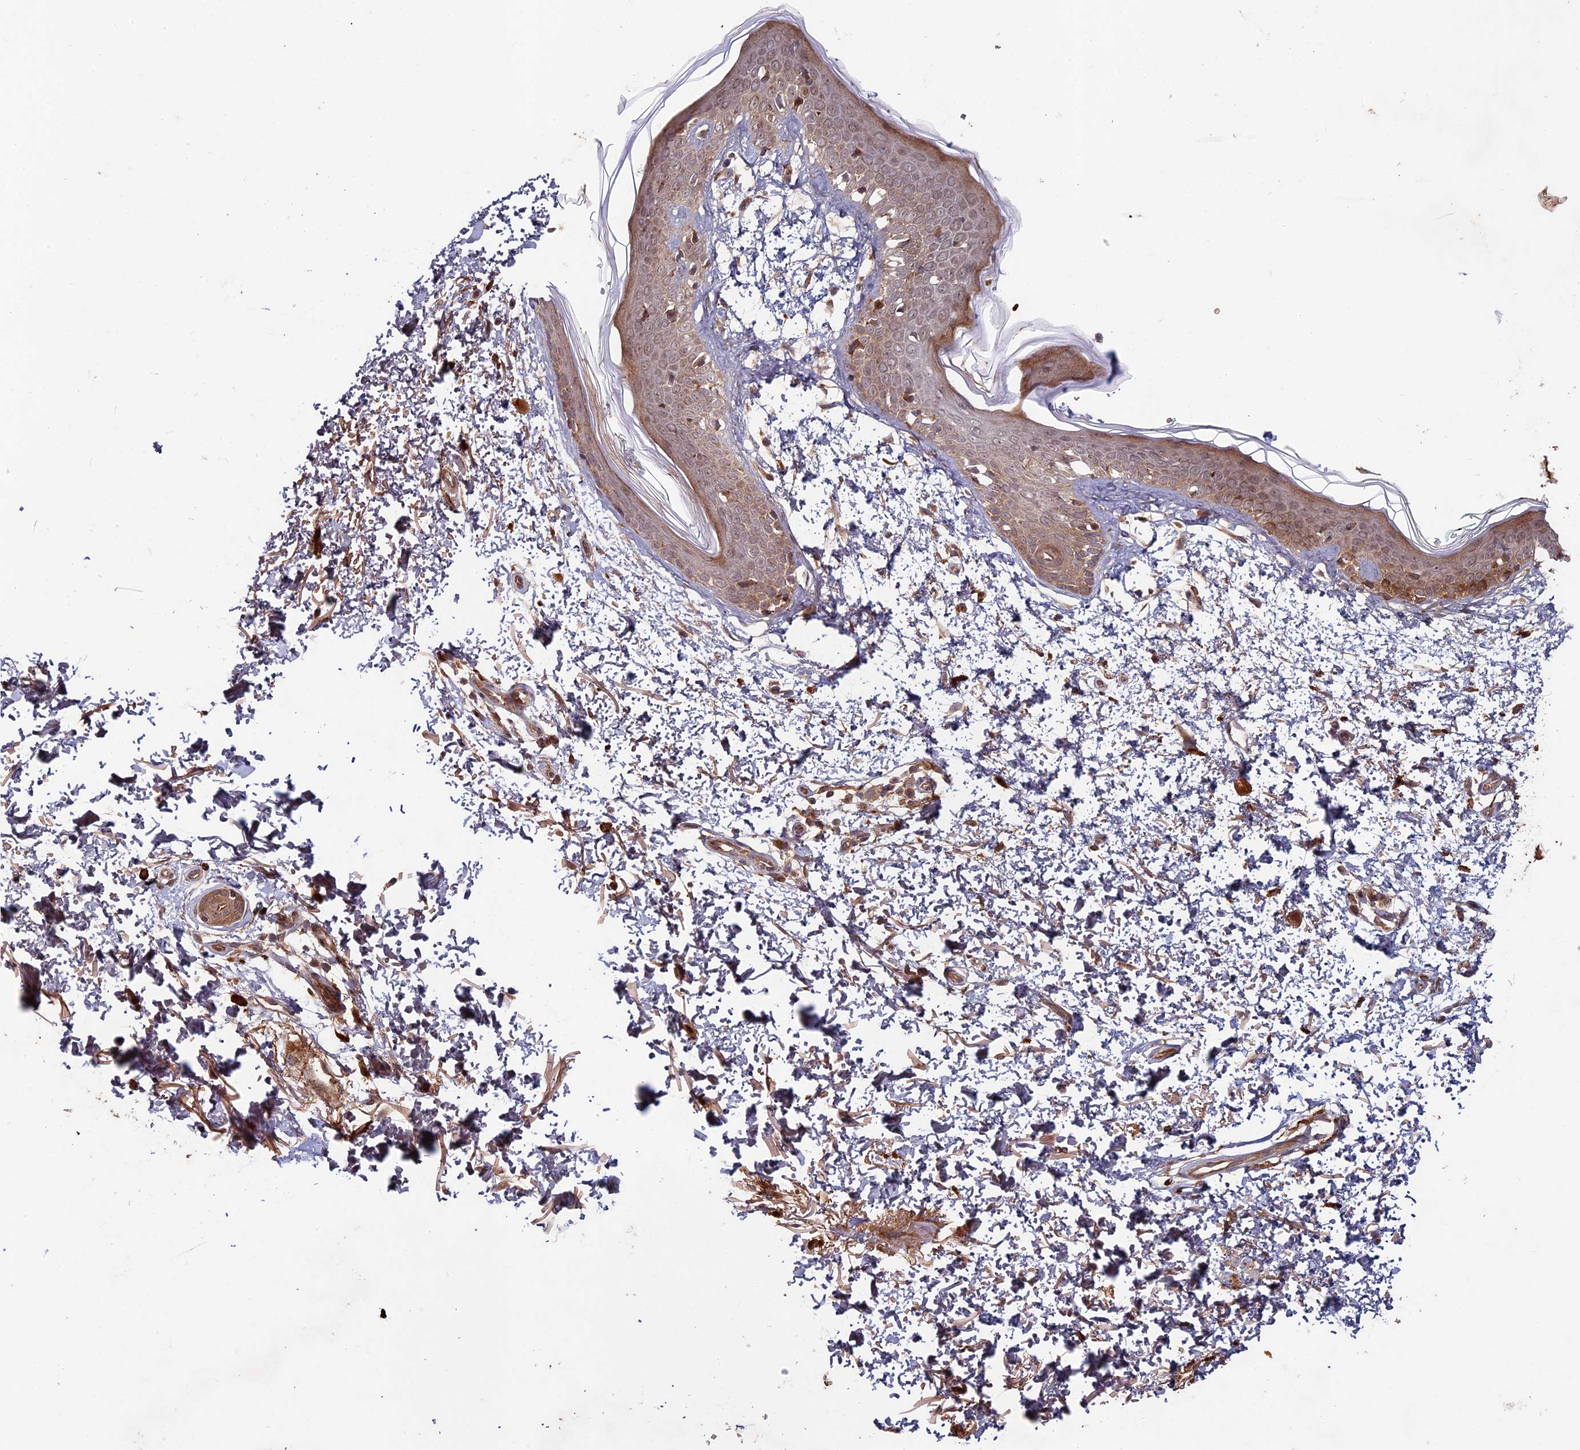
{"staining": {"intensity": "moderate", "quantity": ">75%", "location": "cytoplasmic/membranous,nuclear"}, "tissue": "skin", "cell_type": "Fibroblasts", "image_type": "normal", "snomed": [{"axis": "morphology", "description": "Normal tissue, NOS"}, {"axis": "topography", "description": "Skin"}], "caption": "This is a photomicrograph of IHC staining of unremarkable skin, which shows moderate positivity in the cytoplasmic/membranous,nuclear of fibroblasts.", "gene": "RCCD1", "patient": {"sex": "male", "age": 66}}